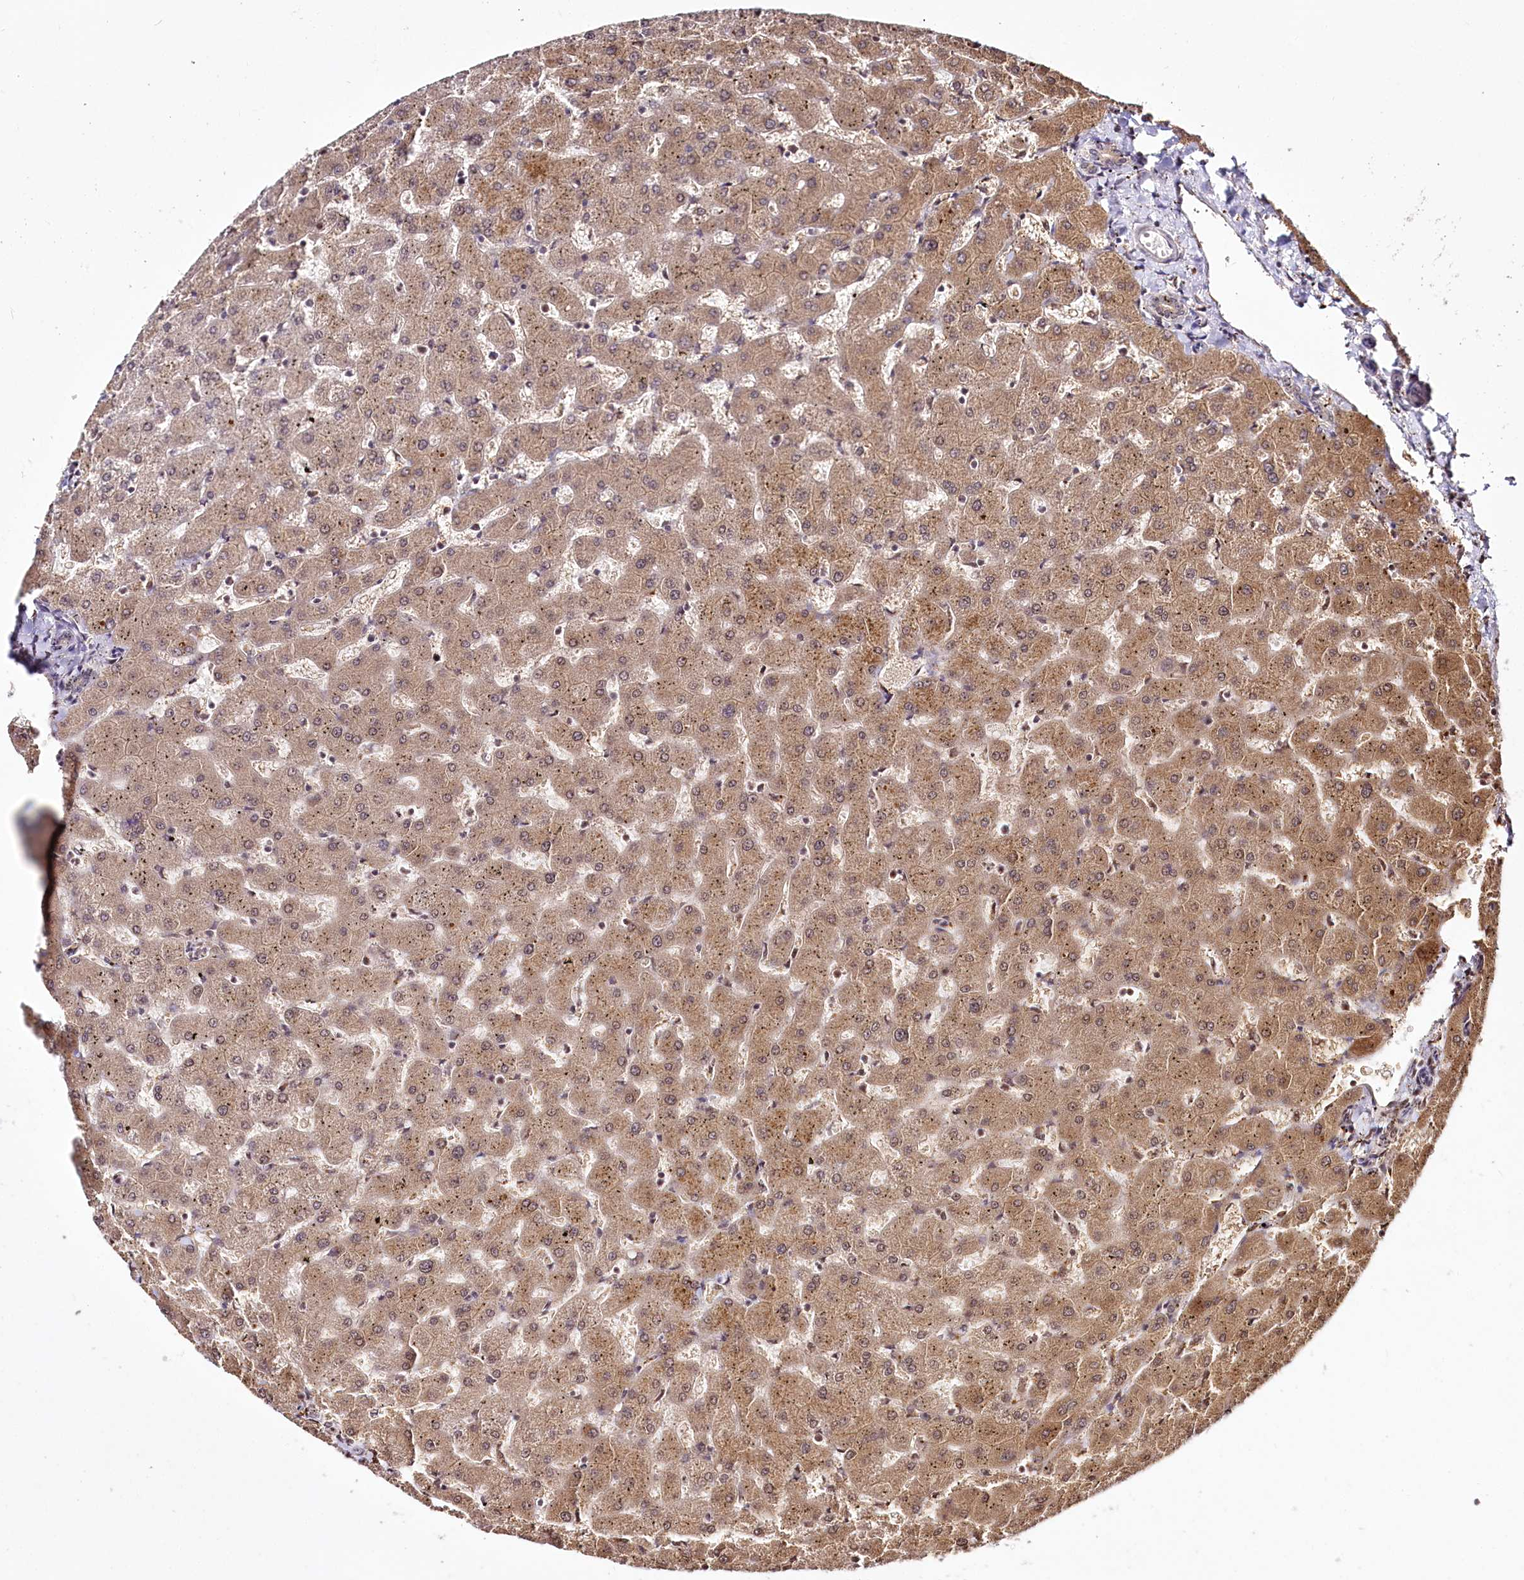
{"staining": {"intensity": "weak", "quantity": "<25%", "location": "cytoplasmic/membranous,nuclear"}, "tissue": "liver", "cell_type": "Cholangiocytes", "image_type": "normal", "snomed": [{"axis": "morphology", "description": "Normal tissue, NOS"}, {"axis": "topography", "description": "Liver"}], "caption": "Cholangiocytes show no significant staining in benign liver. (Stains: DAB immunohistochemistry with hematoxylin counter stain, Microscopy: brightfield microscopy at high magnification).", "gene": "HOXC8", "patient": {"sex": "female", "age": 63}}